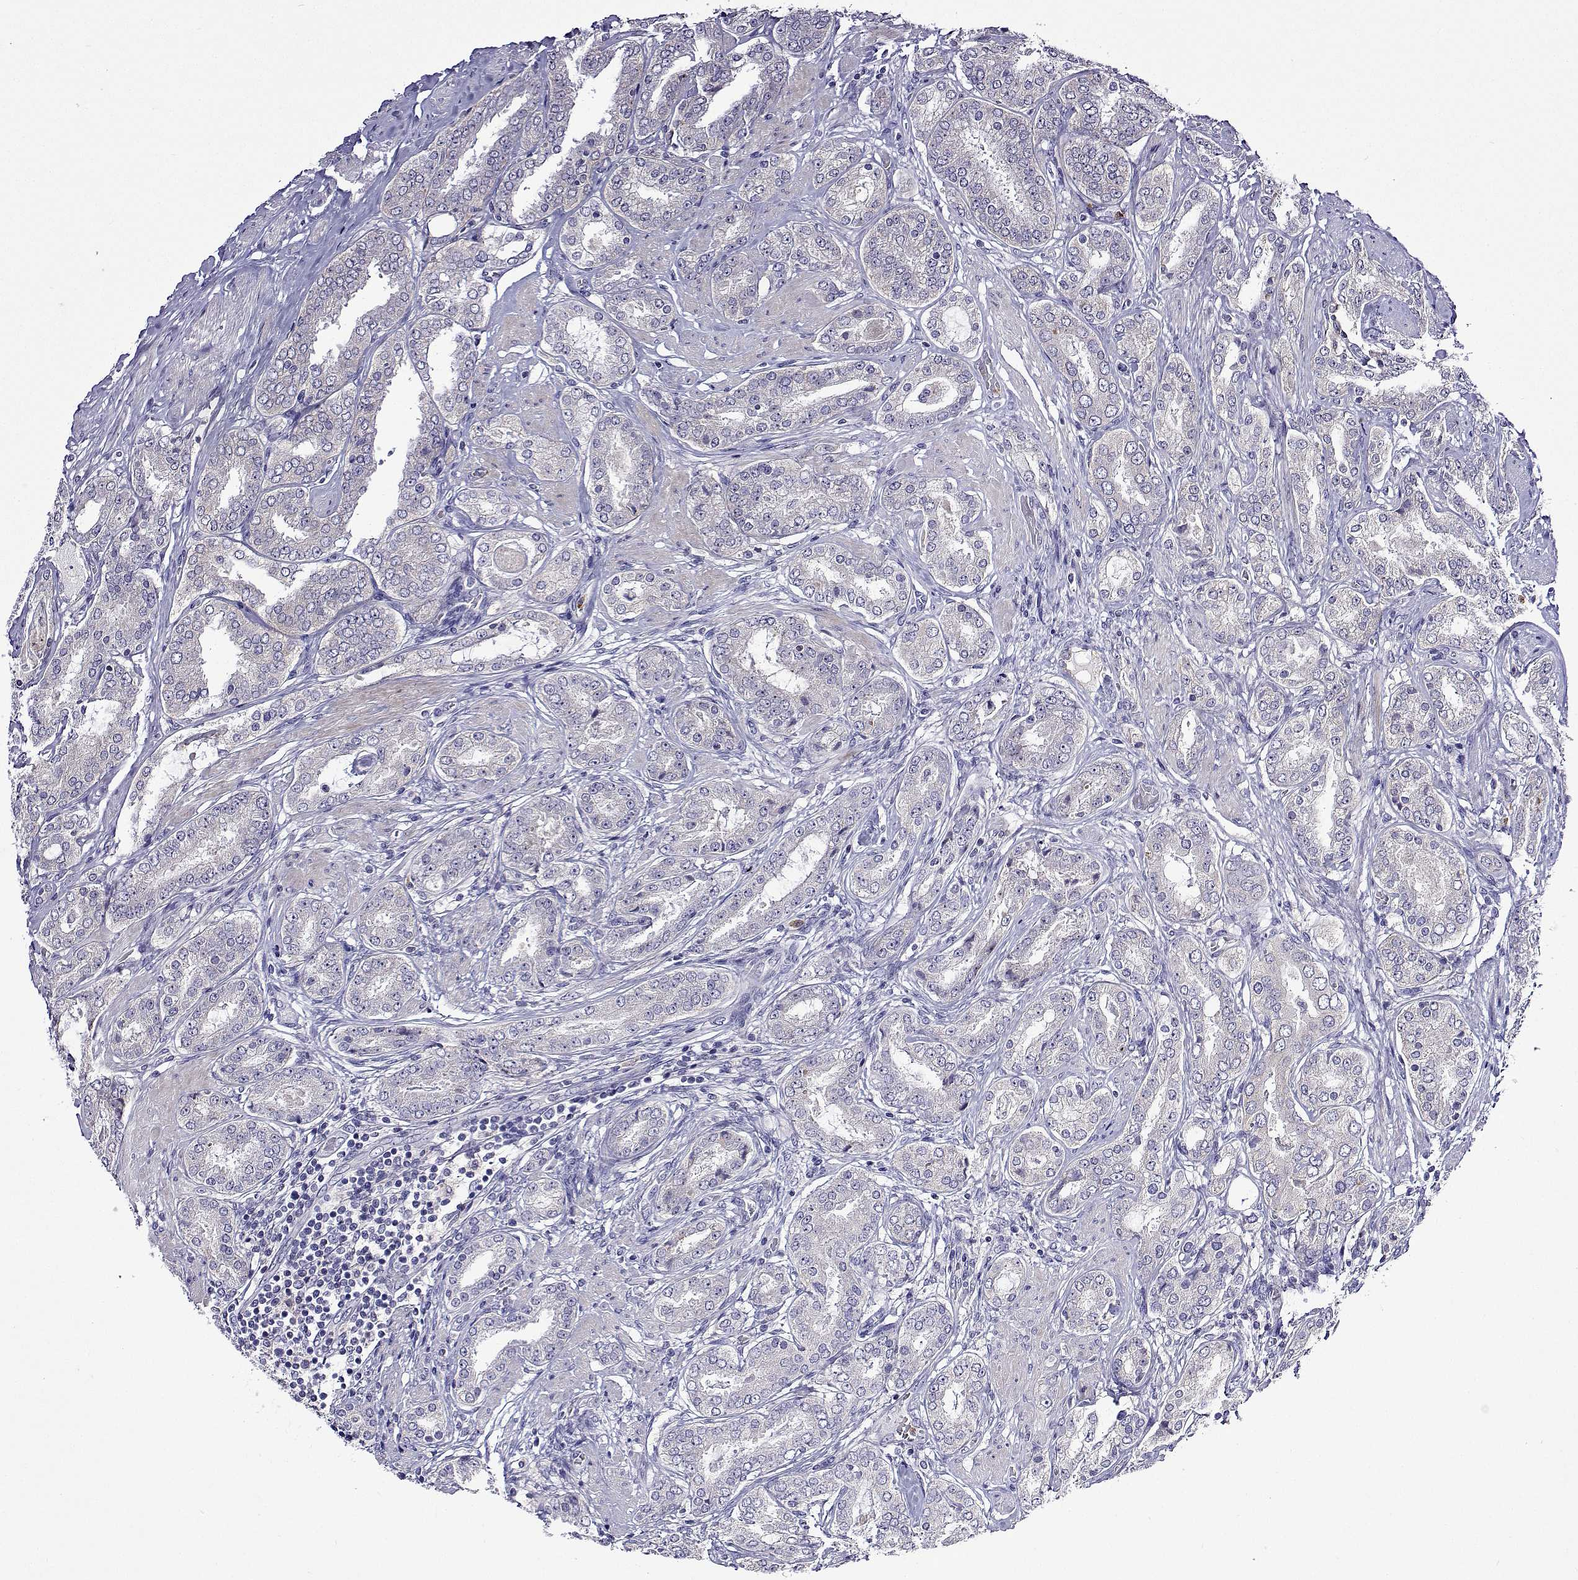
{"staining": {"intensity": "negative", "quantity": "none", "location": "none"}, "tissue": "prostate cancer", "cell_type": "Tumor cells", "image_type": "cancer", "snomed": [{"axis": "morphology", "description": "Adenocarcinoma, High grade"}, {"axis": "topography", "description": "Prostate"}], "caption": "IHC image of neoplastic tissue: human prostate cancer (high-grade adenocarcinoma) stained with DAB displays no significant protein positivity in tumor cells.", "gene": "SULT2A1", "patient": {"sex": "male", "age": 63}}